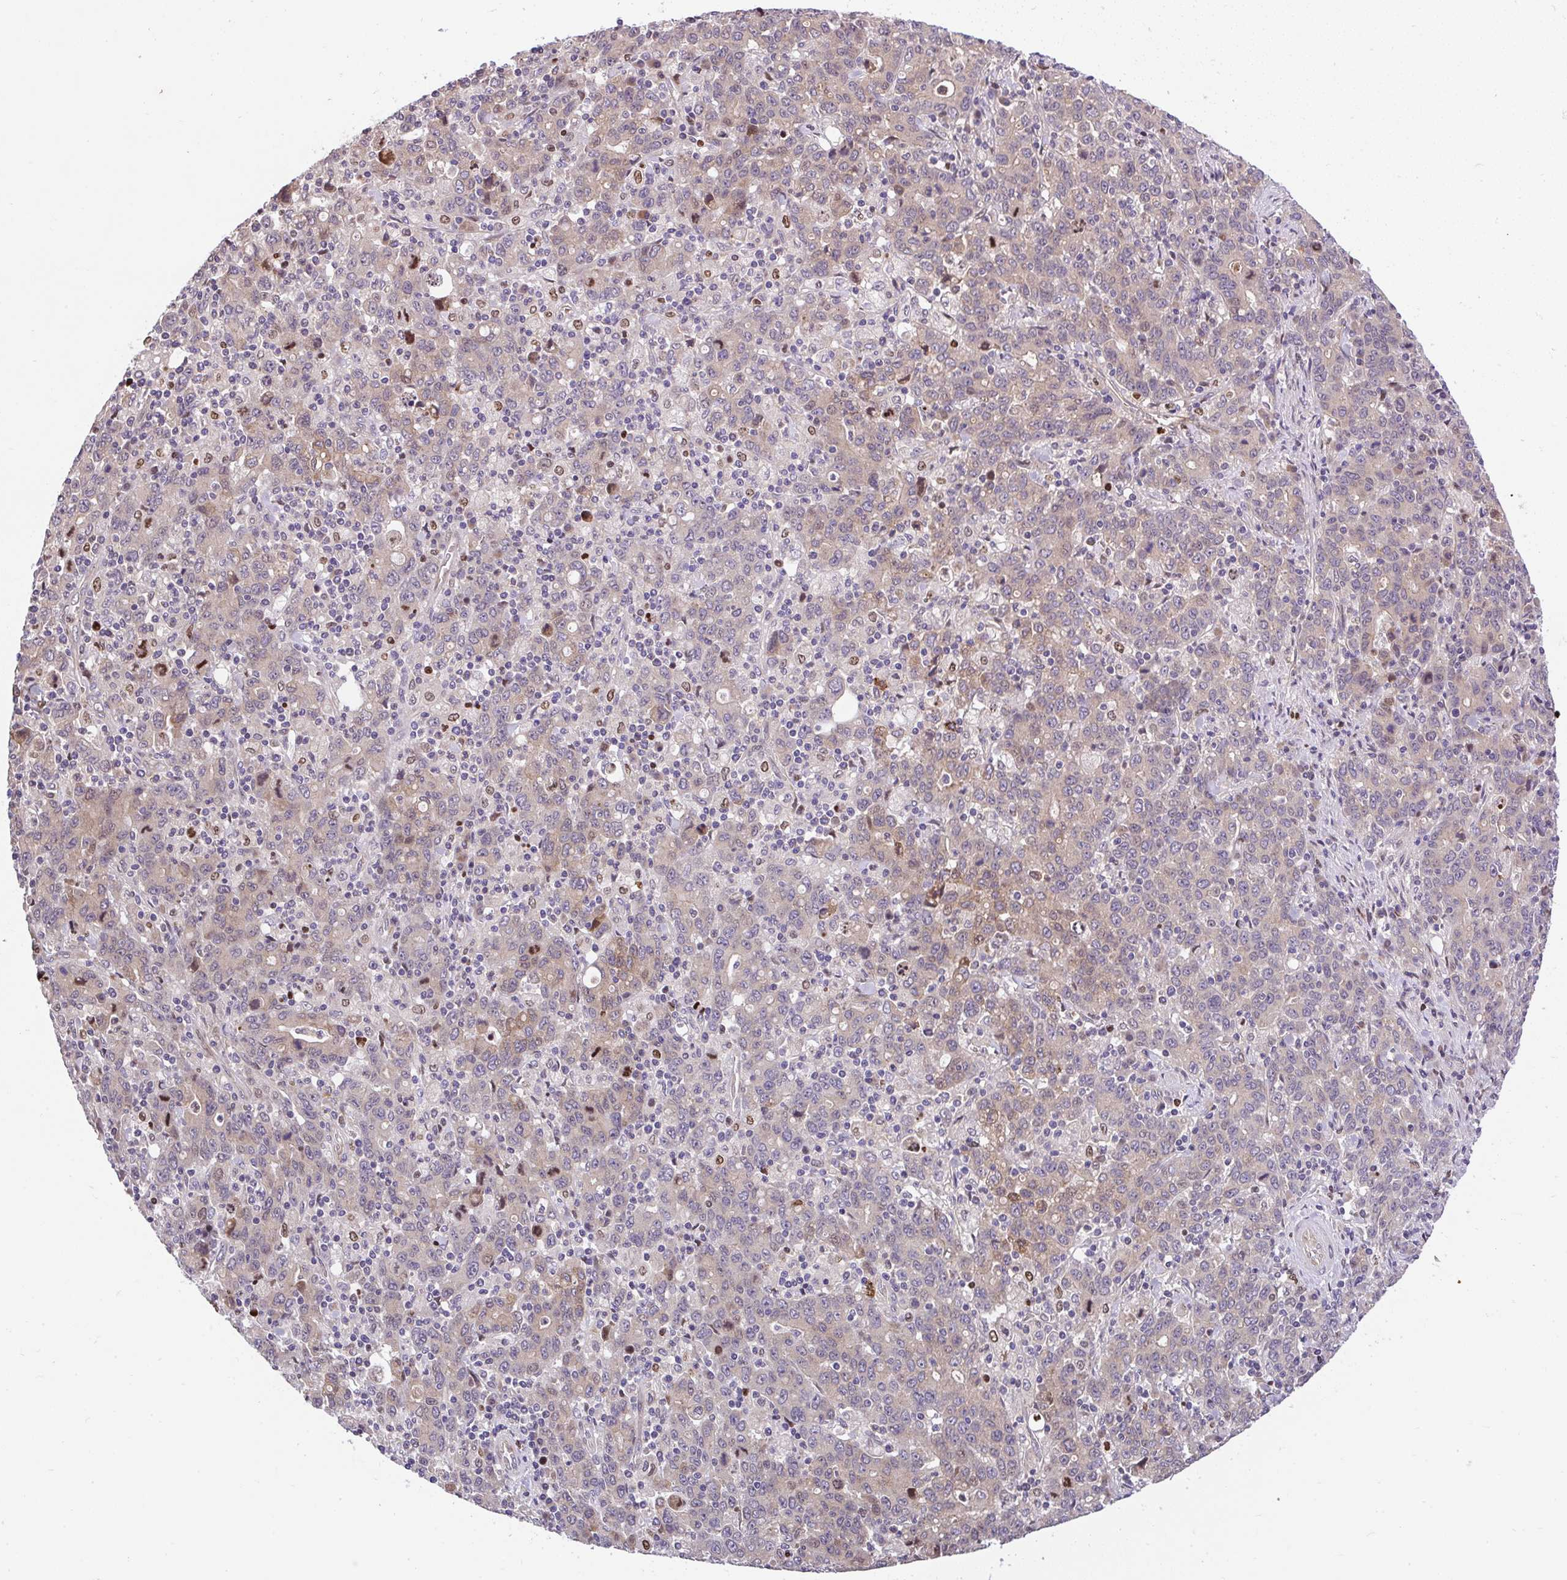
{"staining": {"intensity": "weak", "quantity": "25%-75%", "location": "cytoplasmic/membranous"}, "tissue": "stomach cancer", "cell_type": "Tumor cells", "image_type": "cancer", "snomed": [{"axis": "morphology", "description": "Adenocarcinoma, NOS"}, {"axis": "topography", "description": "Stomach, upper"}], "caption": "Immunohistochemical staining of human stomach adenocarcinoma displays low levels of weak cytoplasmic/membranous protein staining in approximately 25%-75% of tumor cells.", "gene": "CHIA", "patient": {"sex": "male", "age": 69}}